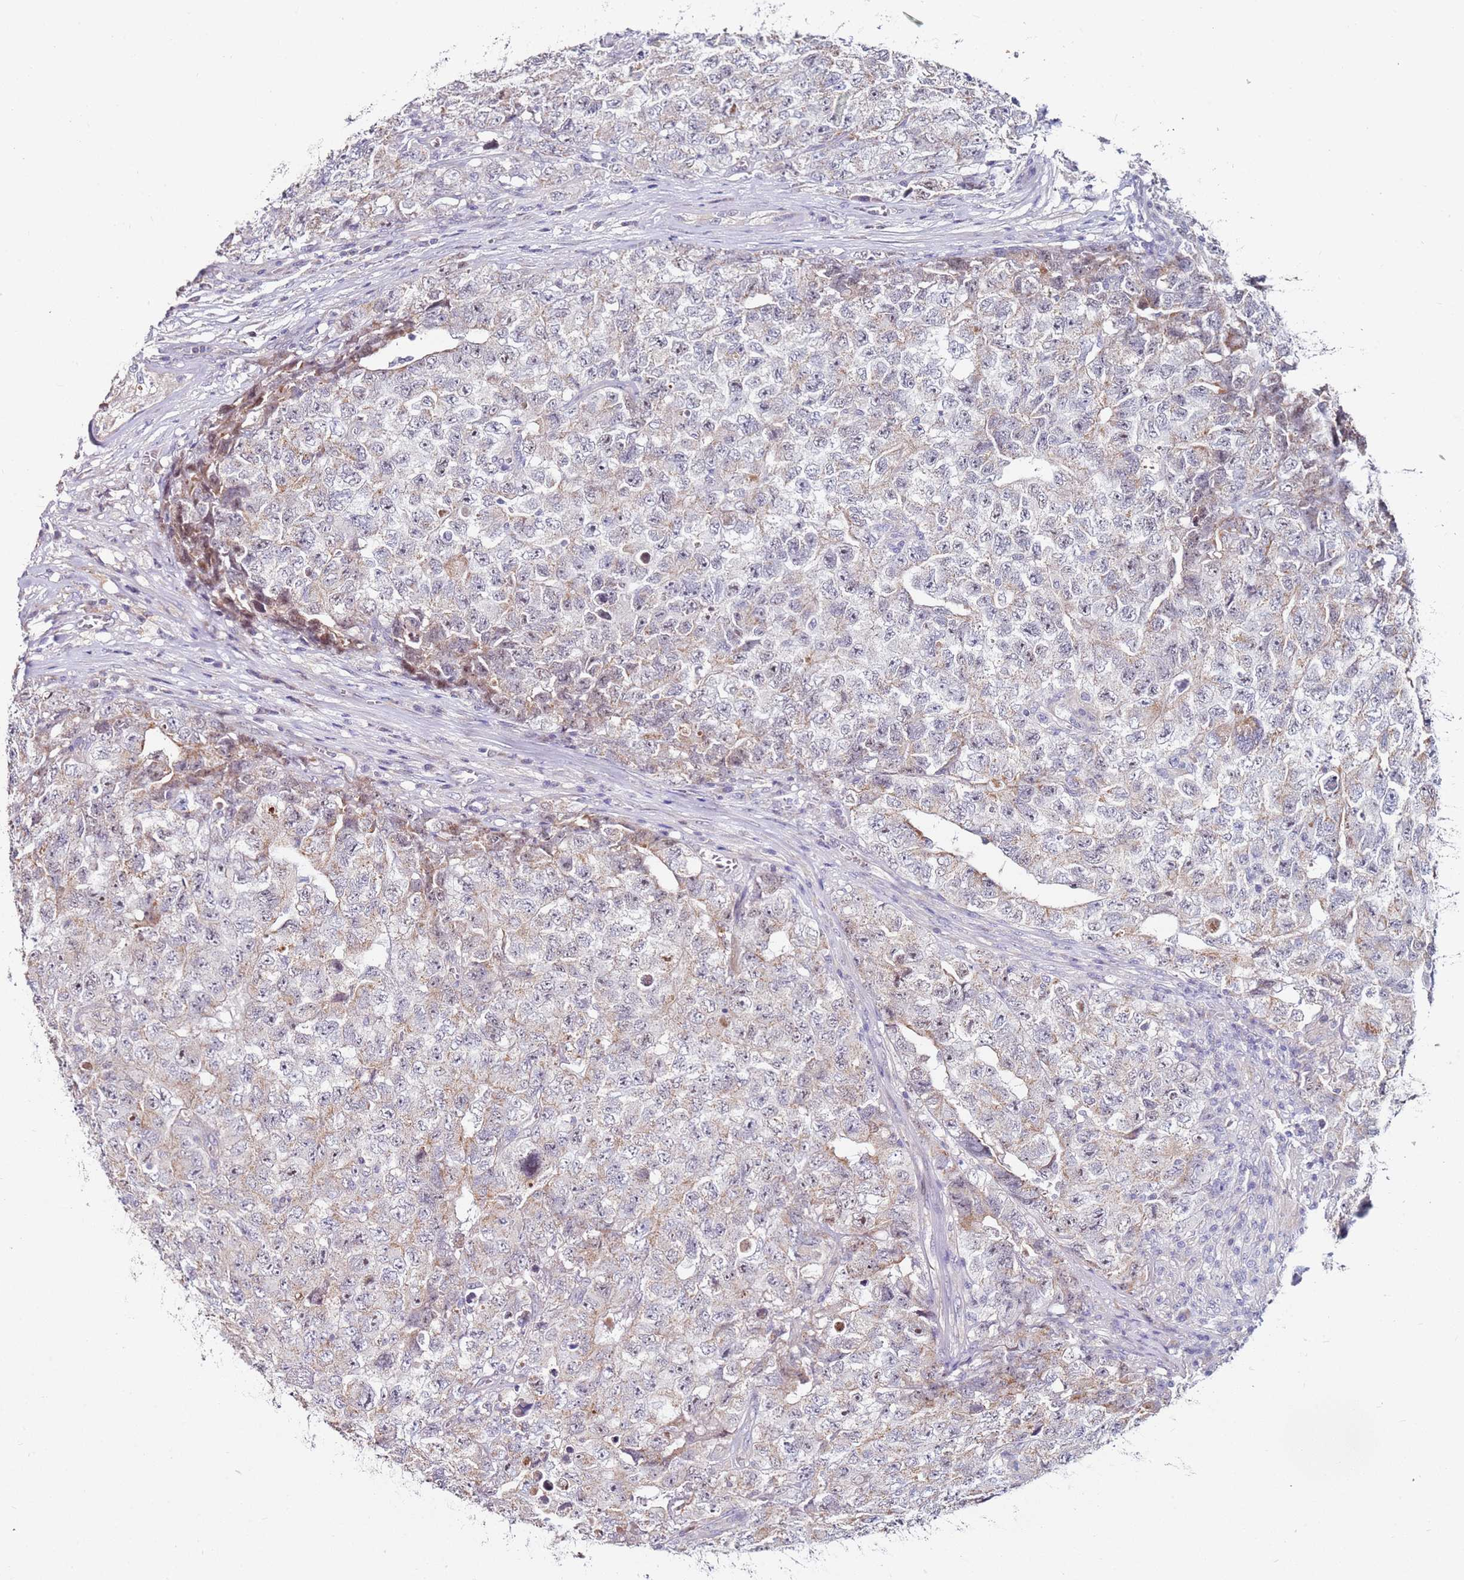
{"staining": {"intensity": "weak", "quantity": "25%-75%", "location": "cytoplasmic/membranous"}, "tissue": "testis cancer", "cell_type": "Tumor cells", "image_type": "cancer", "snomed": [{"axis": "morphology", "description": "Carcinoma, Embryonal, NOS"}, {"axis": "topography", "description": "Testis"}], "caption": "Testis cancer stained with a brown dye displays weak cytoplasmic/membranous positive positivity in about 25%-75% of tumor cells.", "gene": "RARS2", "patient": {"sex": "male", "age": 31}}